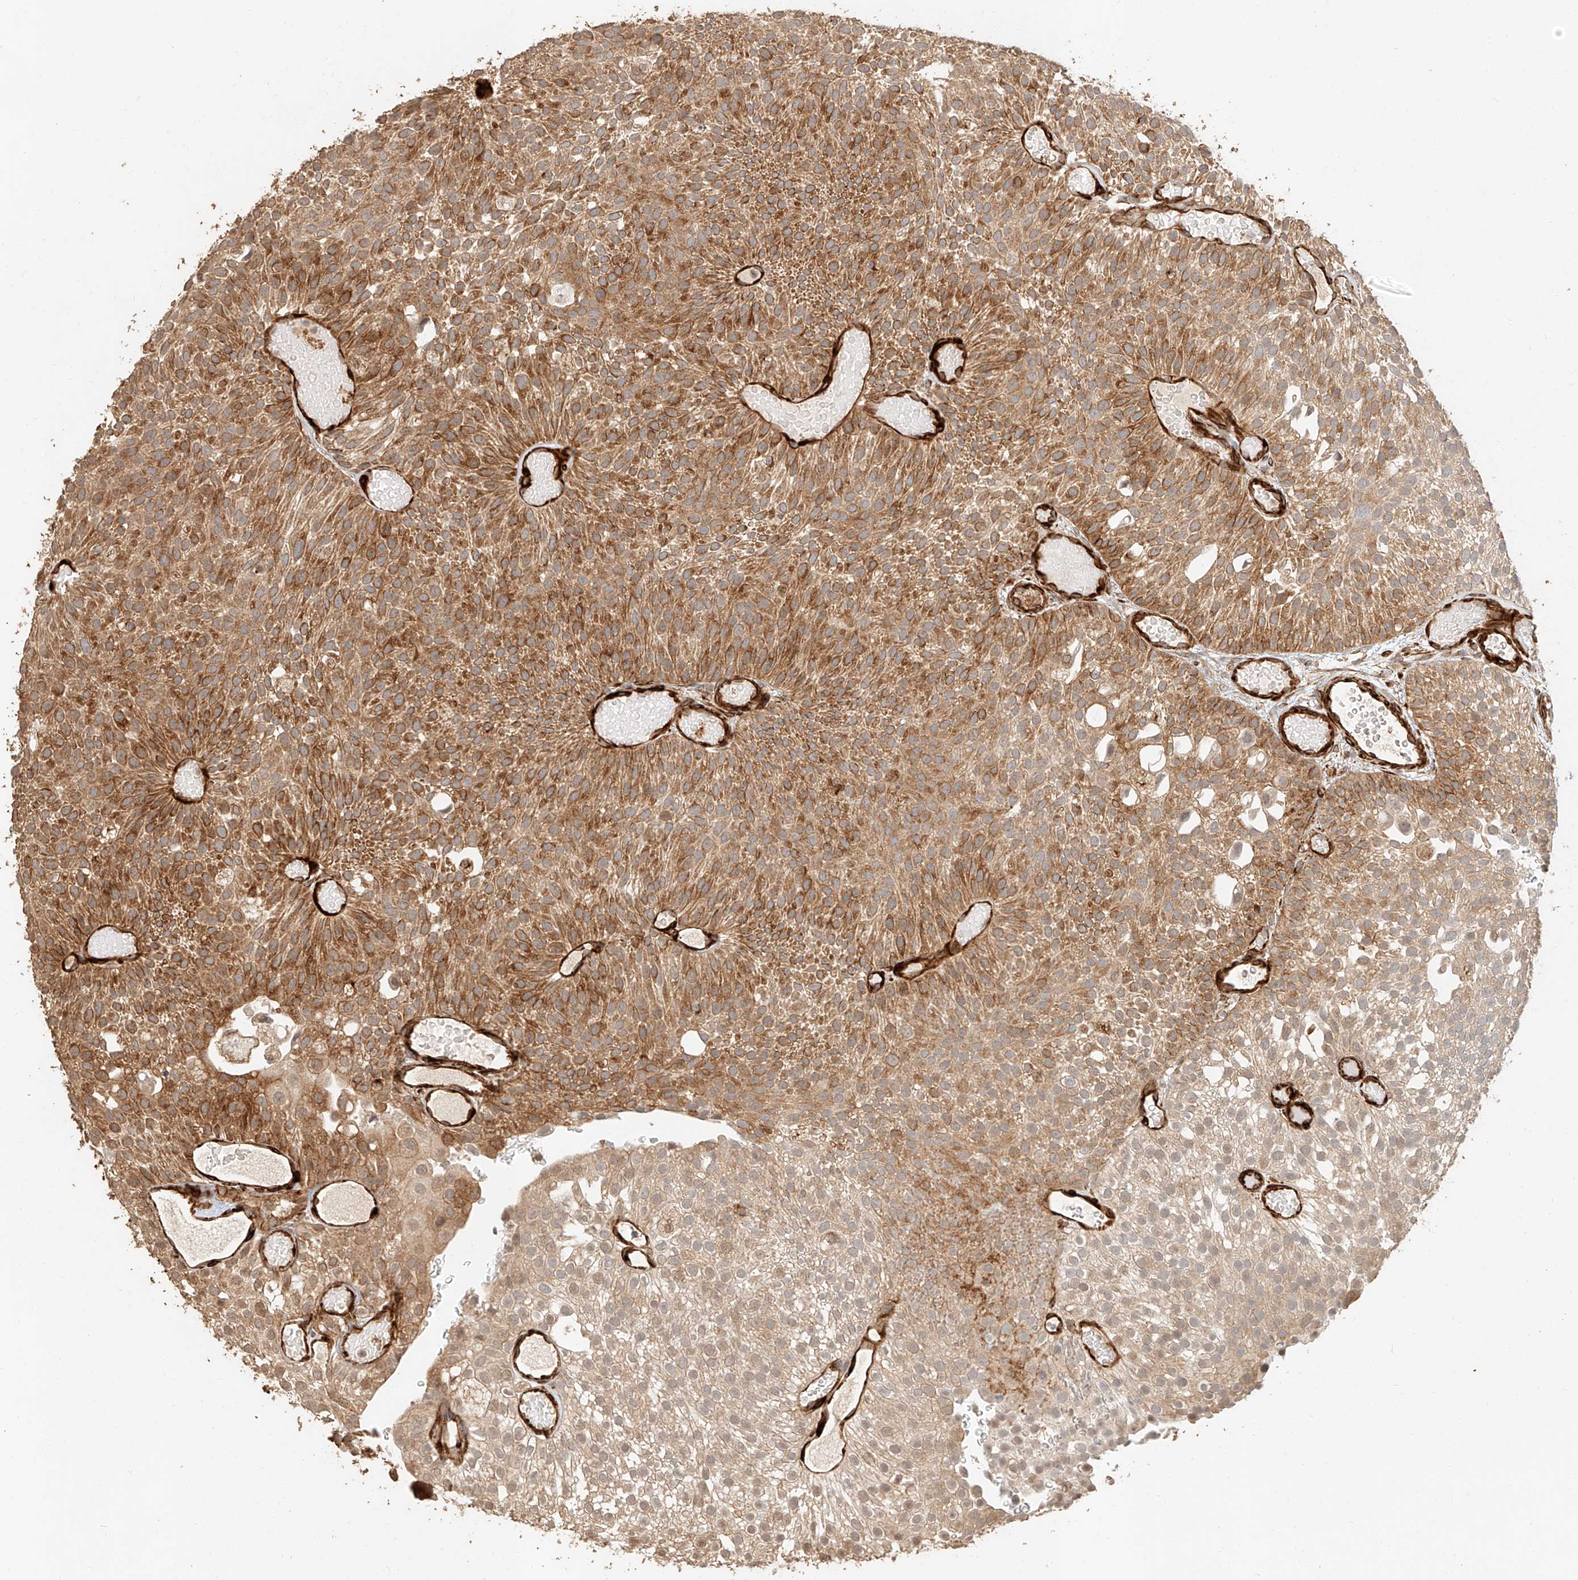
{"staining": {"intensity": "moderate", "quantity": ">75%", "location": "cytoplasmic/membranous"}, "tissue": "urothelial cancer", "cell_type": "Tumor cells", "image_type": "cancer", "snomed": [{"axis": "morphology", "description": "Urothelial carcinoma, Low grade"}, {"axis": "topography", "description": "Urinary bladder"}], "caption": "Low-grade urothelial carcinoma stained with a brown dye exhibits moderate cytoplasmic/membranous positive positivity in approximately >75% of tumor cells.", "gene": "NAP1L1", "patient": {"sex": "male", "age": 78}}